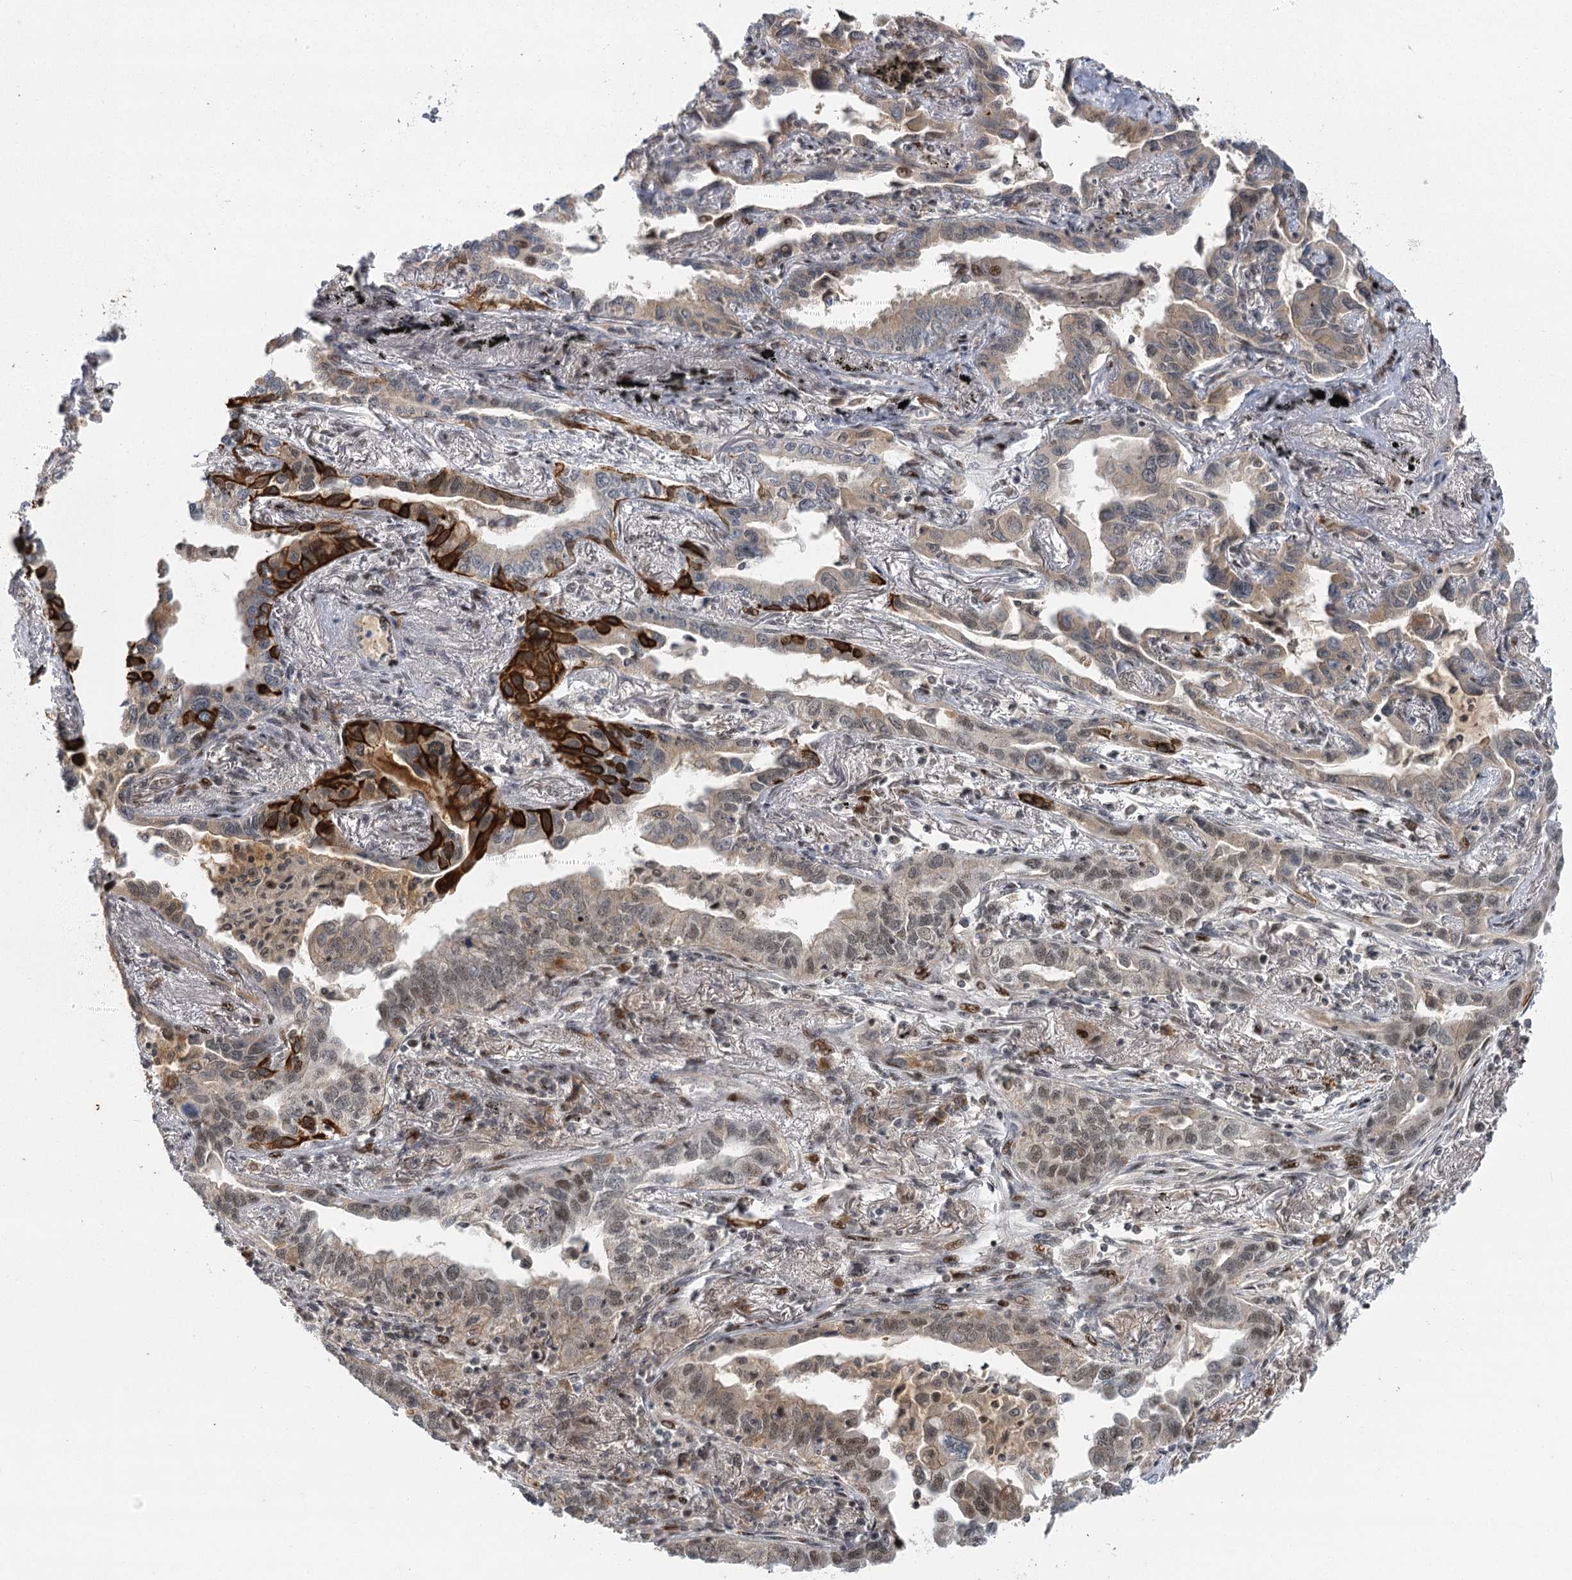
{"staining": {"intensity": "weak", "quantity": "25%-75%", "location": "cytoplasmic/membranous"}, "tissue": "lung cancer", "cell_type": "Tumor cells", "image_type": "cancer", "snomed": [{"axis": "morphology", "description": "Adenocarcinoma, NOS"}, {"axis": "topography", "description": "Lung"}], "caption": "Human lung cancer (adenocarcinoma) stained with a brown dye shows weak cytoplasmic/membranous positive expression in approximately 25%-75% of tumor cells.", "gene": "IL11RA", "patient": {"sex": "male", "age": 67}}